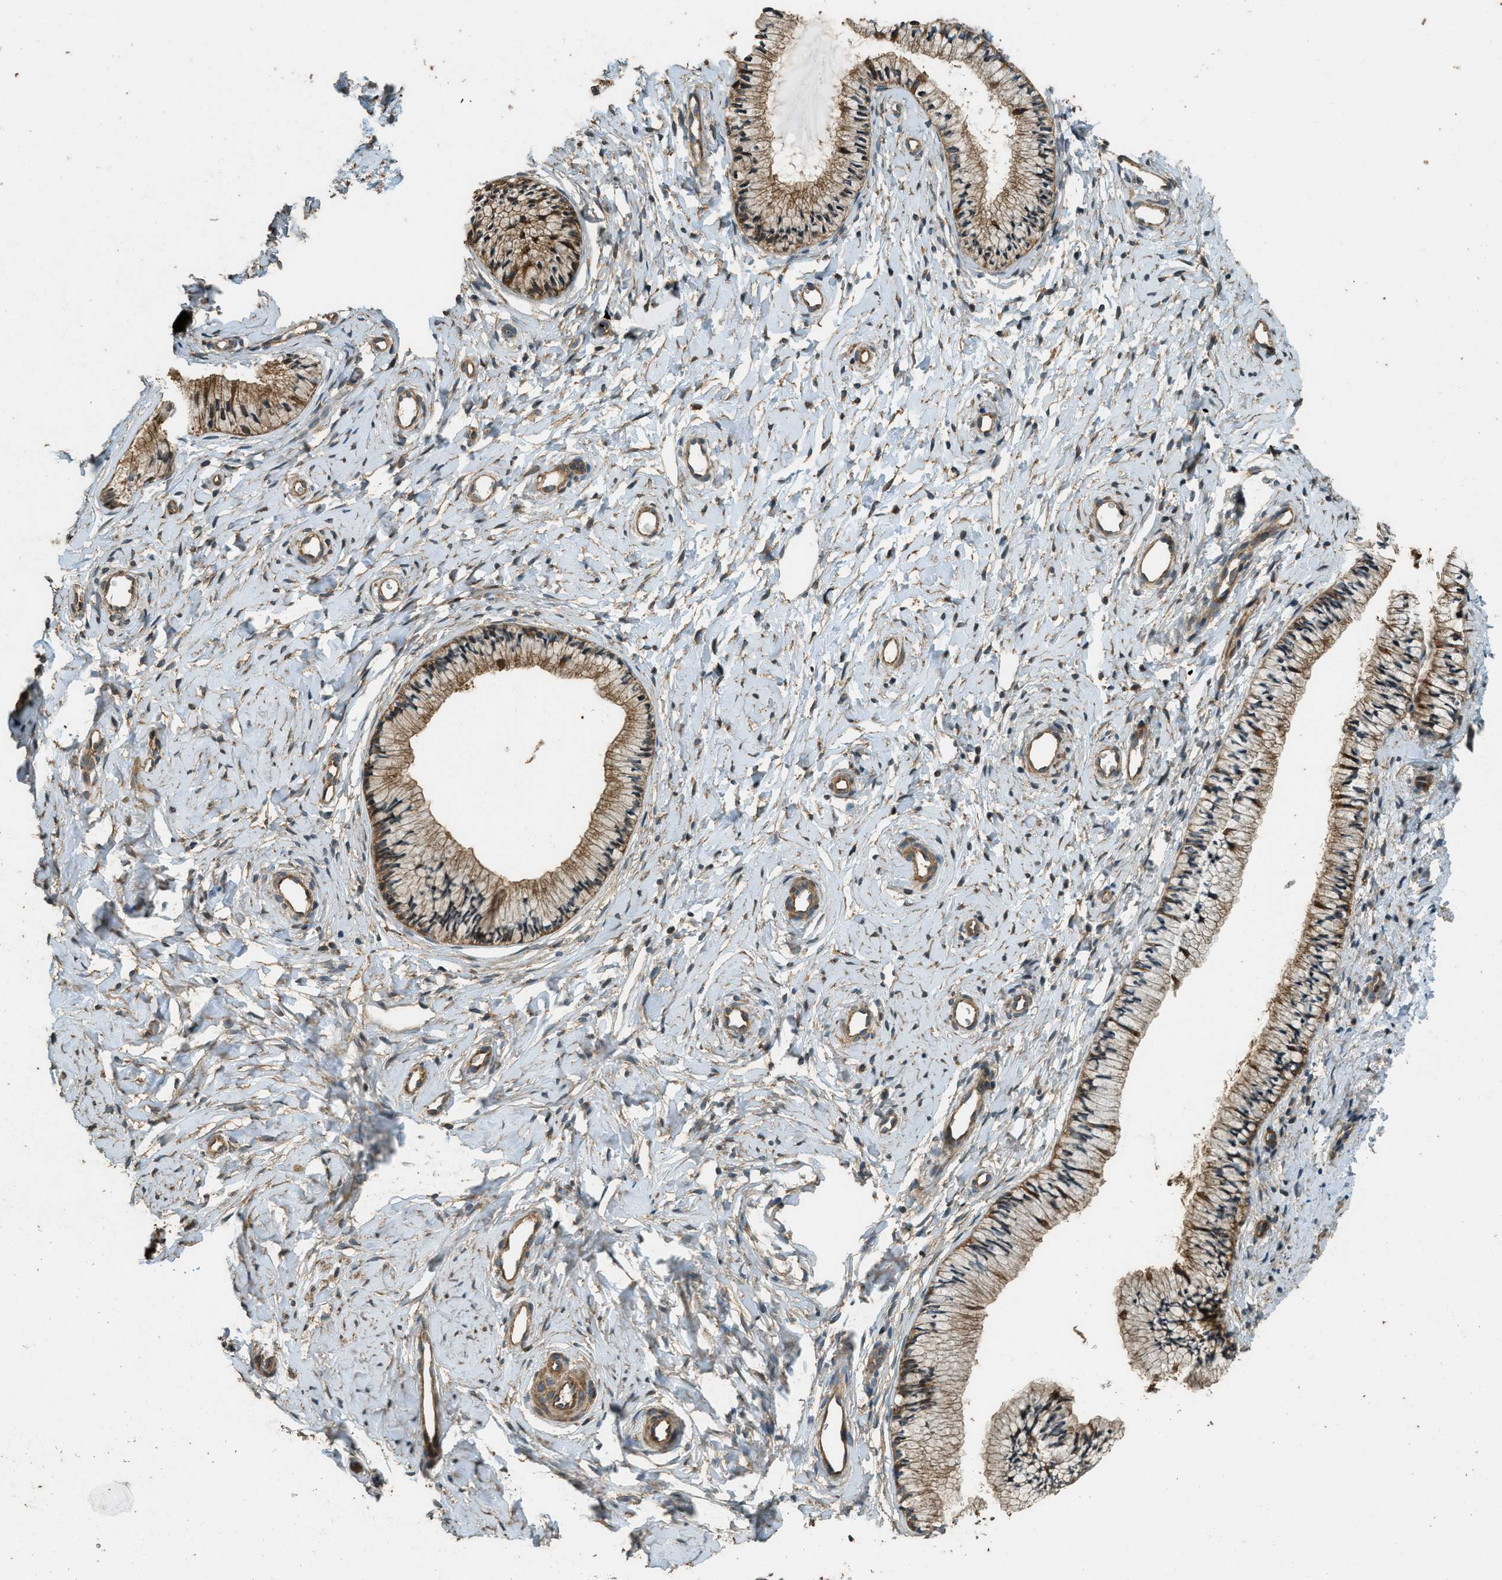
{"staining": {"intensity": "moderate", "quantity": ">75%", "location": "cytoplasmic/membranous"}, "tissue": "cervix", "cell_type": "Glandular cells", "image_type": "normal", "snomed": [{"axis": "morphology", "description": "Normal tissue, NOS"}, {"axis": "topography", "description": "Cervix"}], "caption": "Brown immunohistochemical staining in normal cervix exhibits moderate cytoplasmic/membranous expression in about >75% of glandular cells.", "gene": "MARS1", "patient": {"sex": "female", "age": 46}}